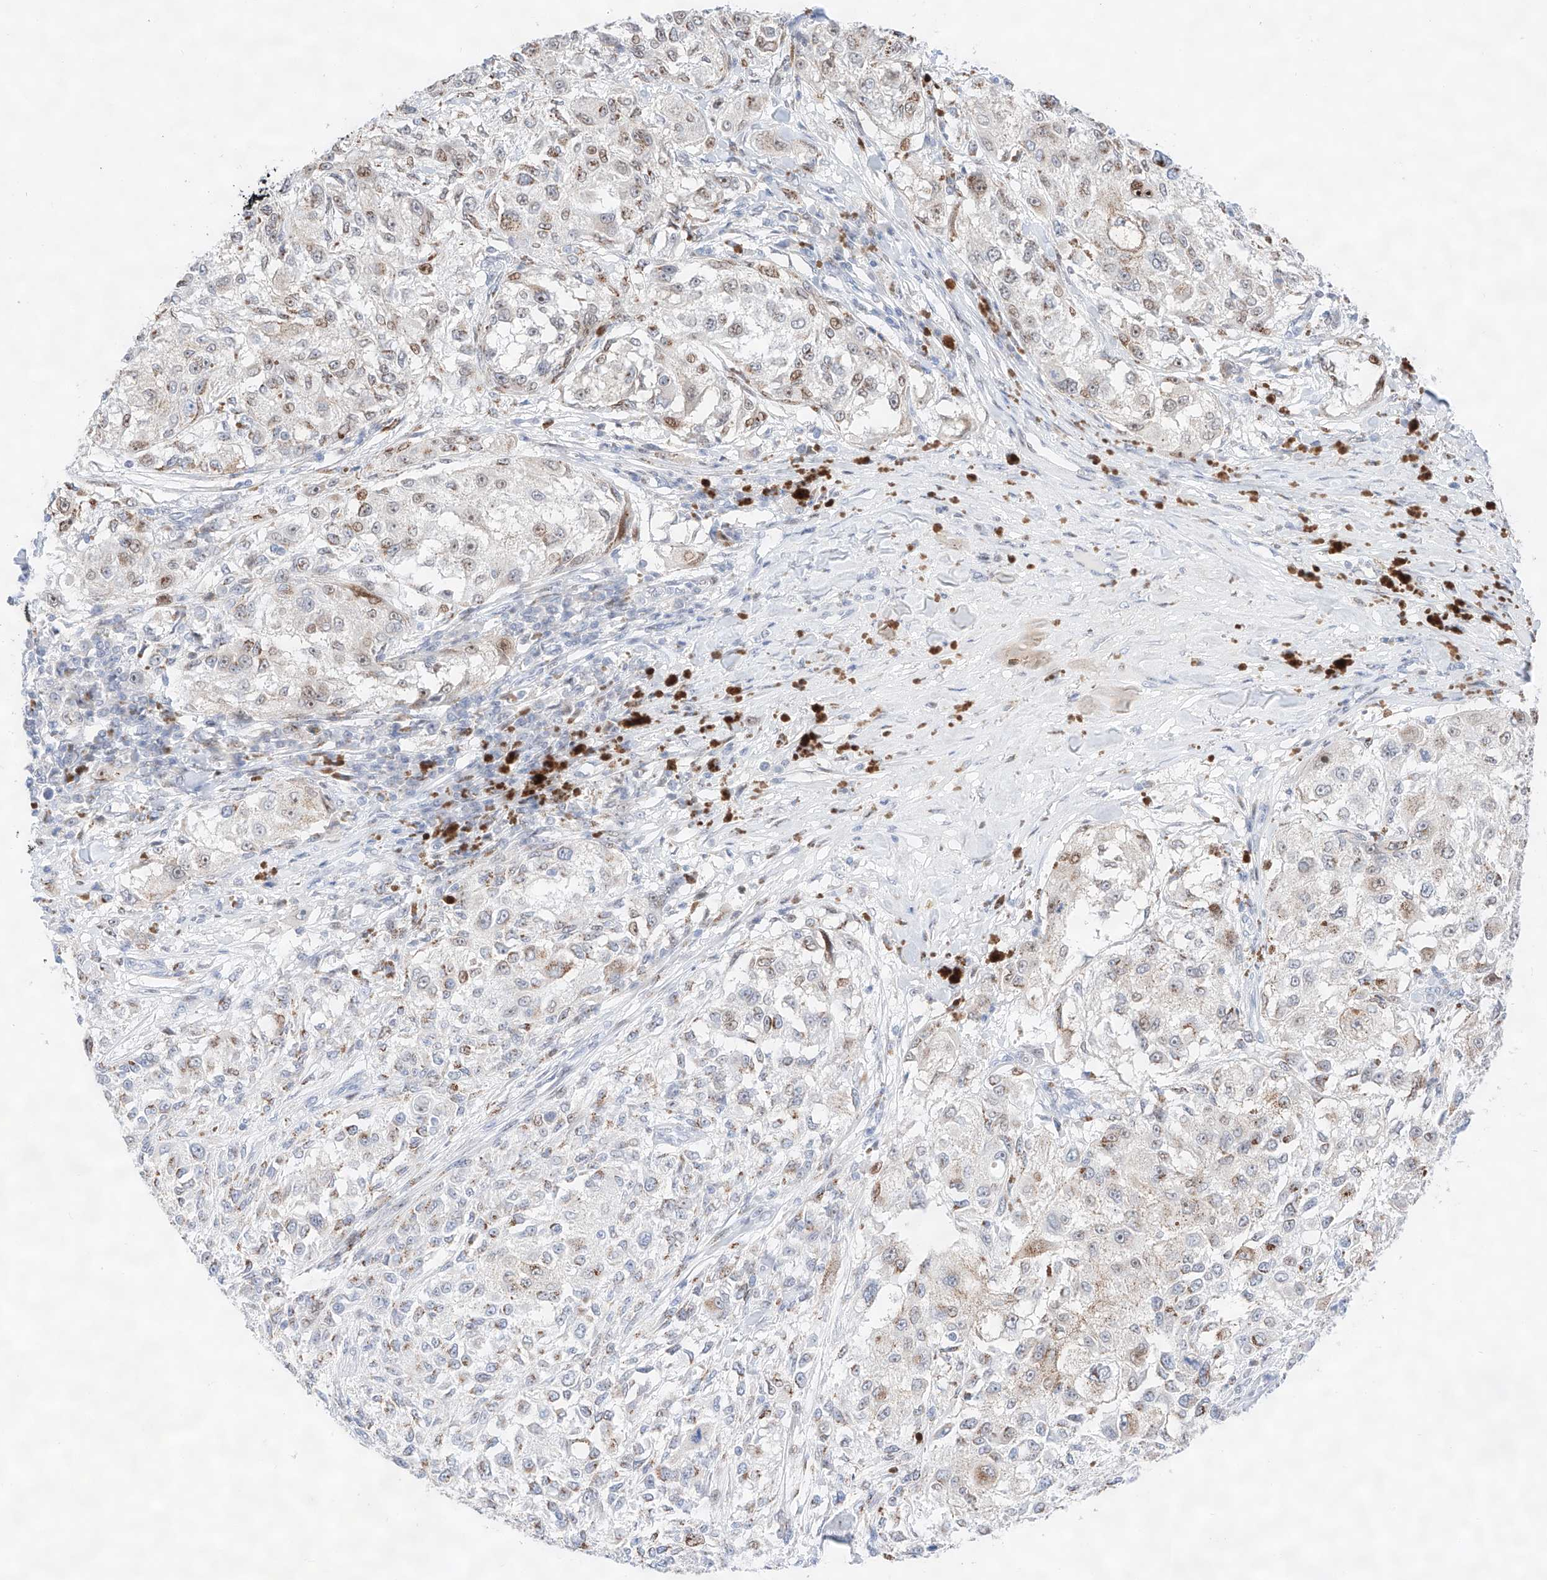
{"staining": {"intensity": "moderate", "quantity": "25%-75%", "location": "cytoplasmic/membranous"}, "tissue": "melanoma", "cell_type": "Tumor cells", "image_type": "cancer", "snomed": [{"axis": "morphology", "description": "Necrosis, NOS"}, {"axis": "morphology", "description": "Malignant melanoma, NOS"}, {"axis": "topography", "description": "Skin"}], "caption": "Melanoma was stained to show a protein in brown. There is medium levels of moderate cytoplasmic/membranous staining in approximately 25%-75% of tumor cells. (brown staining indicates protein expression, while blue staining denotes nuclei).", "gene": "NT5C3B", "patient": {"sex": "female", "age": 87}}